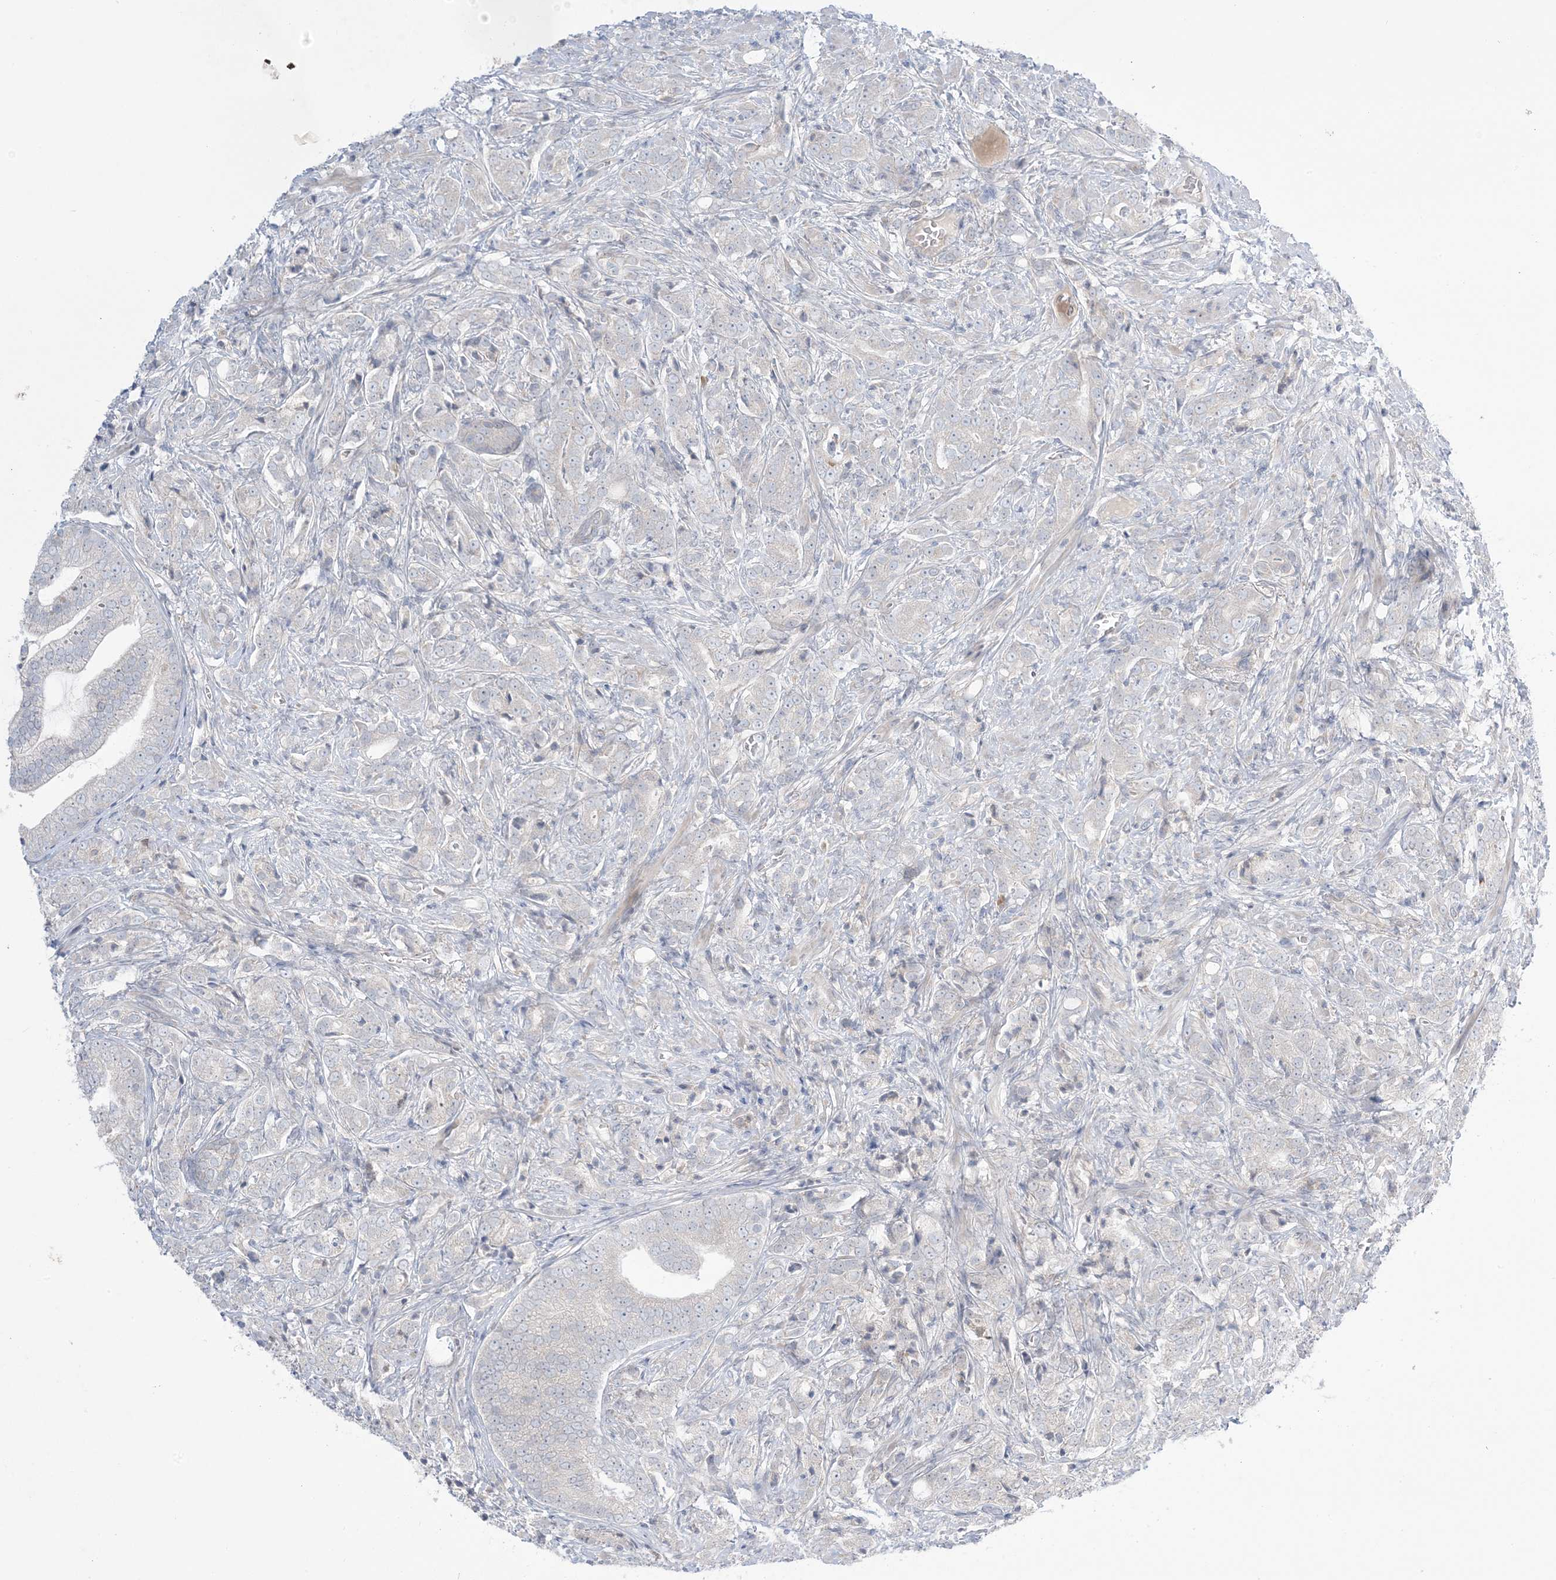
{"staining": {"intensity": "negative", "quantity": "none", "location": "none"}, "tissue": "prostate cancer", "cell_type": "Tumor cells", "image_type": "cancer", "snomed": [{"axis": "morphology", "description": "Adenocarcinoma, High grade"}, {"axis": "topography", "description": "Prostate"}], "caption": "Immunohistochemistry (IHC) photomicrograph of neoplastic tissue: high-grade adenocarcinoma (prostate) stained with DAB (3,3'-diaminobenzidine) shows no significant protein expression in tumor cells. The staining is performed using DAB (3,3'-diaminobenzidine) brown chromogen with nuclei counter-stained in using hematoxylin.", "gene": "MMGT1", "patient": {"sex": "male", "age": 57}}